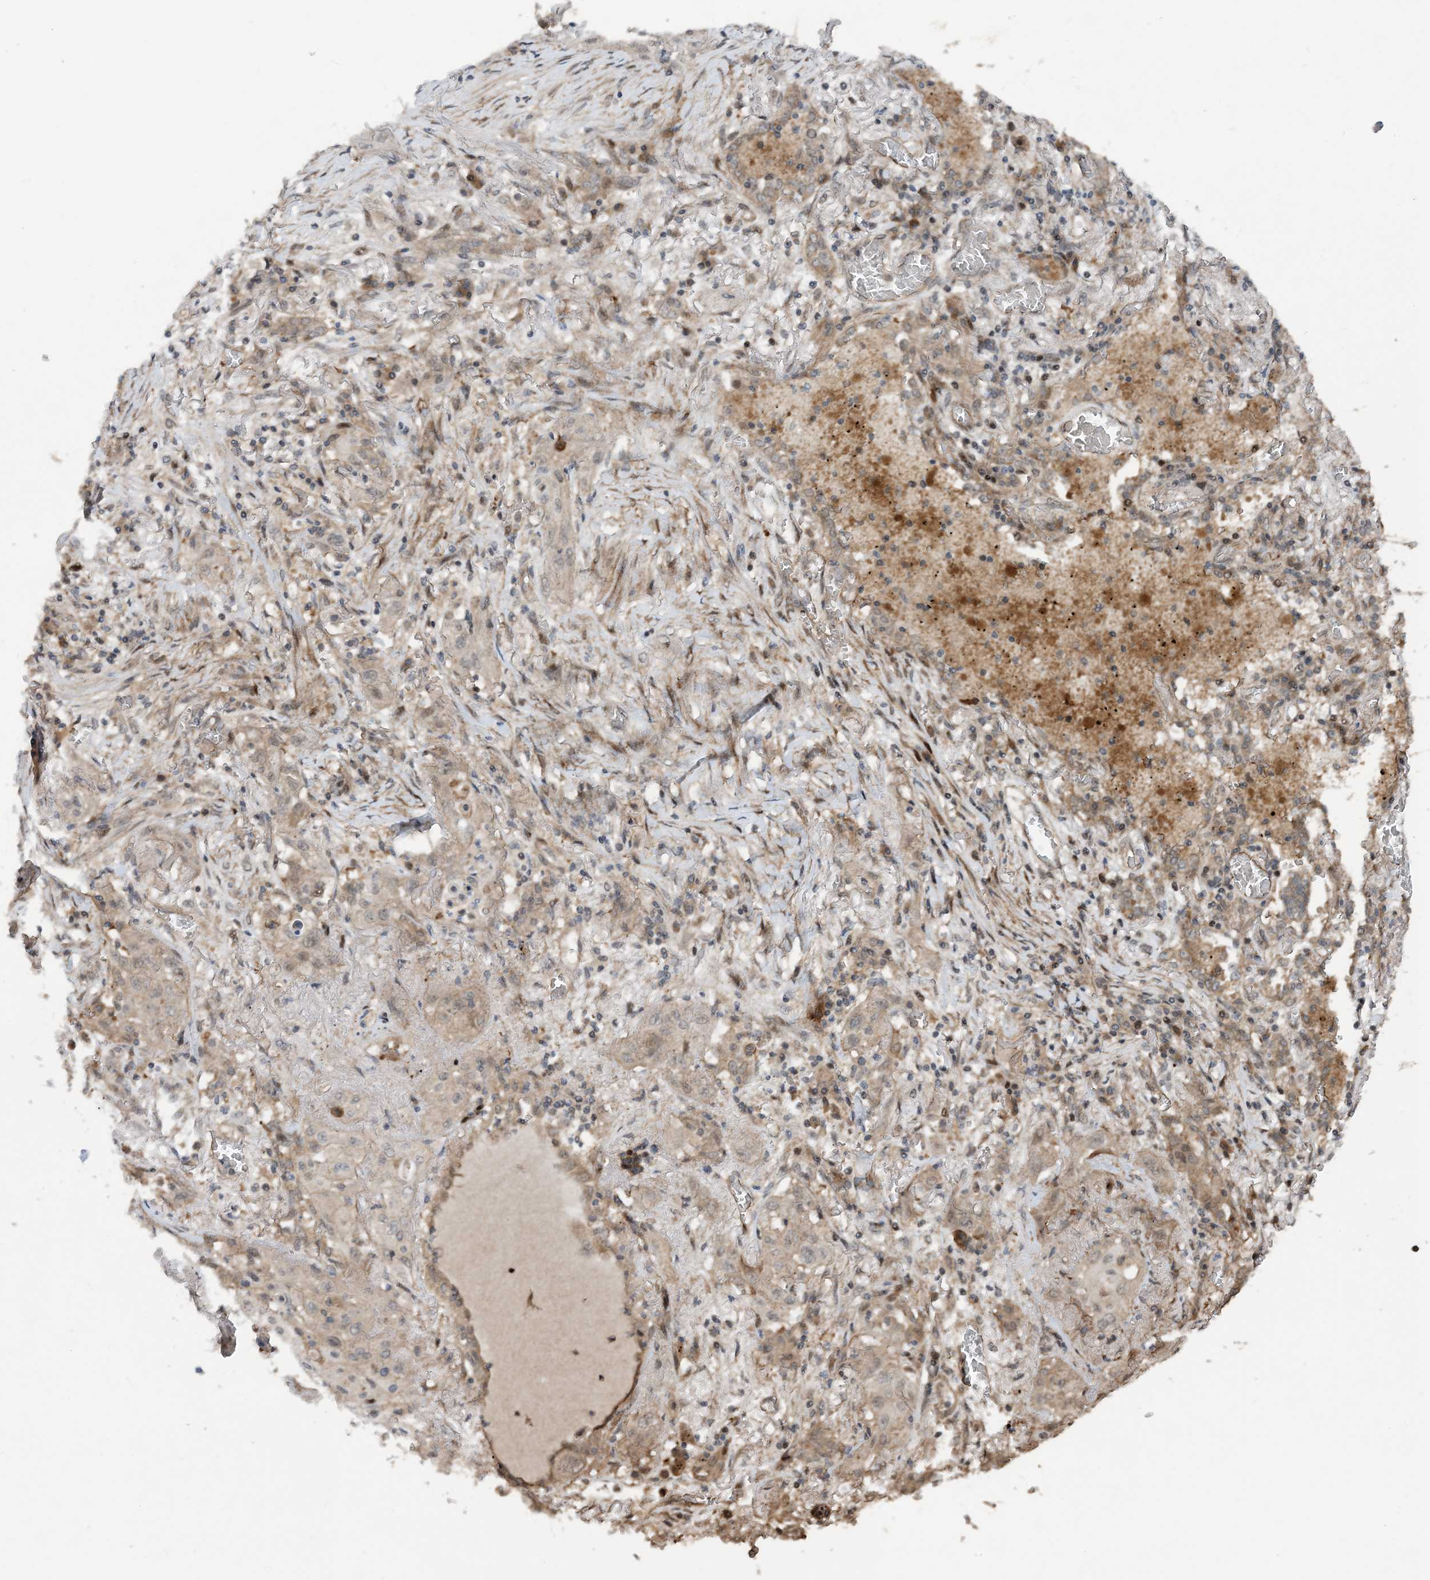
{"staining": {"intensity": "weak", "quantity": "<25%", "location": "cytoplasmic/membranous"}, "tissue": "lung cancer", "cell_type": "Tumor cells", "image_type": "cancer", "snomed": [{"axis": "morphology", "description": "Squamous cell carcinoma, NOS"}, {"axis": "topography", "description": "Lung"}], "caption": "The photomicrograph displays no staining of tumor cells in squamous cell carcinoma (lung).", "gene": "HEMK1", "patient": {"sex": "female", "age": 47}}